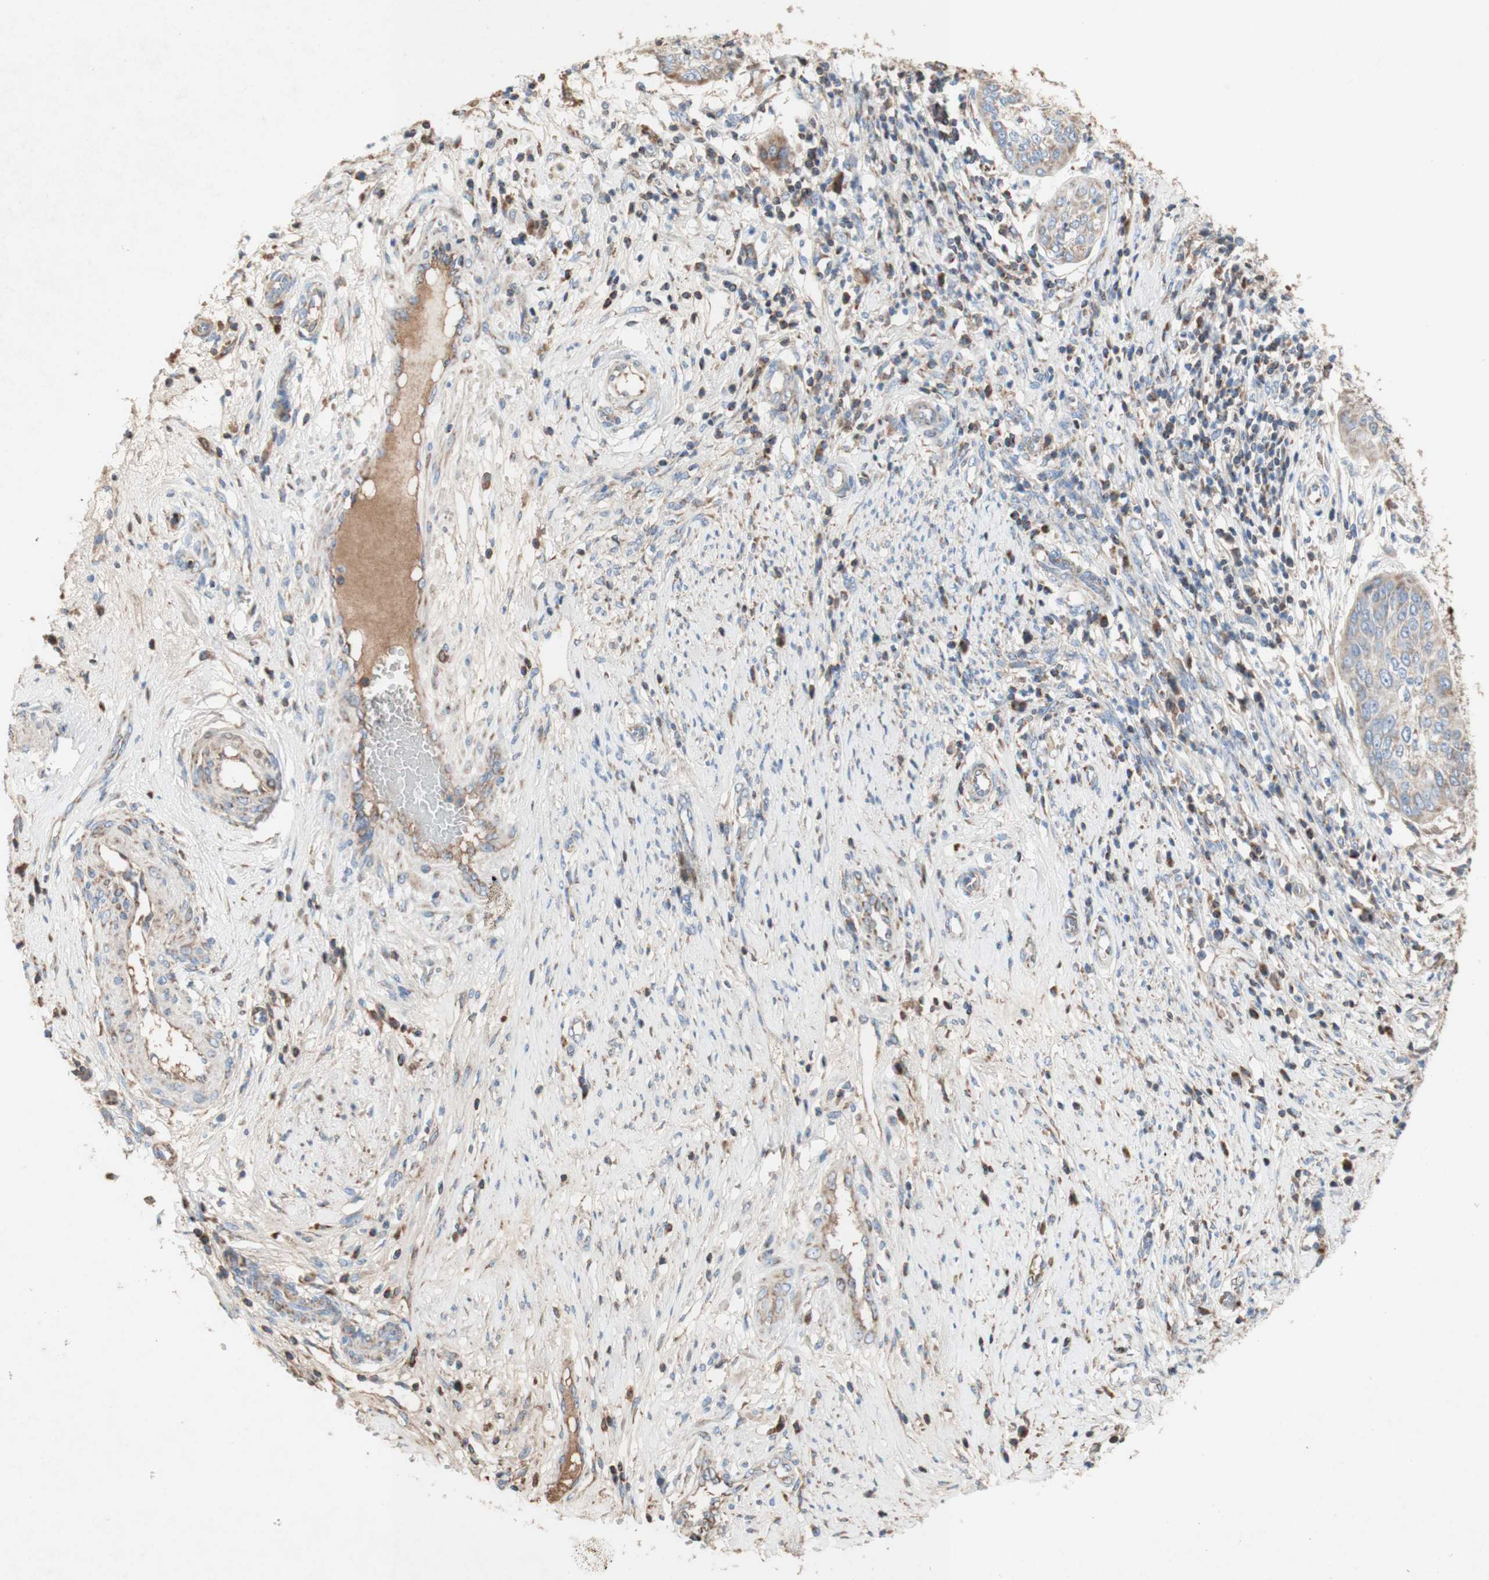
{"staining": {"intensity": "weak", "quantity": ">75%", "location": "cytoplasmic/membranous"}, "tissue": "cervical cancer", "cell_type": "Tumor cells", "image_type": "cancer", "snomed": [{"axis": "morphology", "description": "Normal tissue, NOS"}, {"axis": "morphology", "description": "Squamous cell carcinoma, NOS"}, {"axis": "topography", "description": "Cervix"}], "caption": "Cervical cancer (squamous cell carcinoma) stained for a protein displays weak cytoplasmic/membranous positivity in tumor cells.", "gene": "SDHB", "patient": {"sex": "female", "age": 39}}